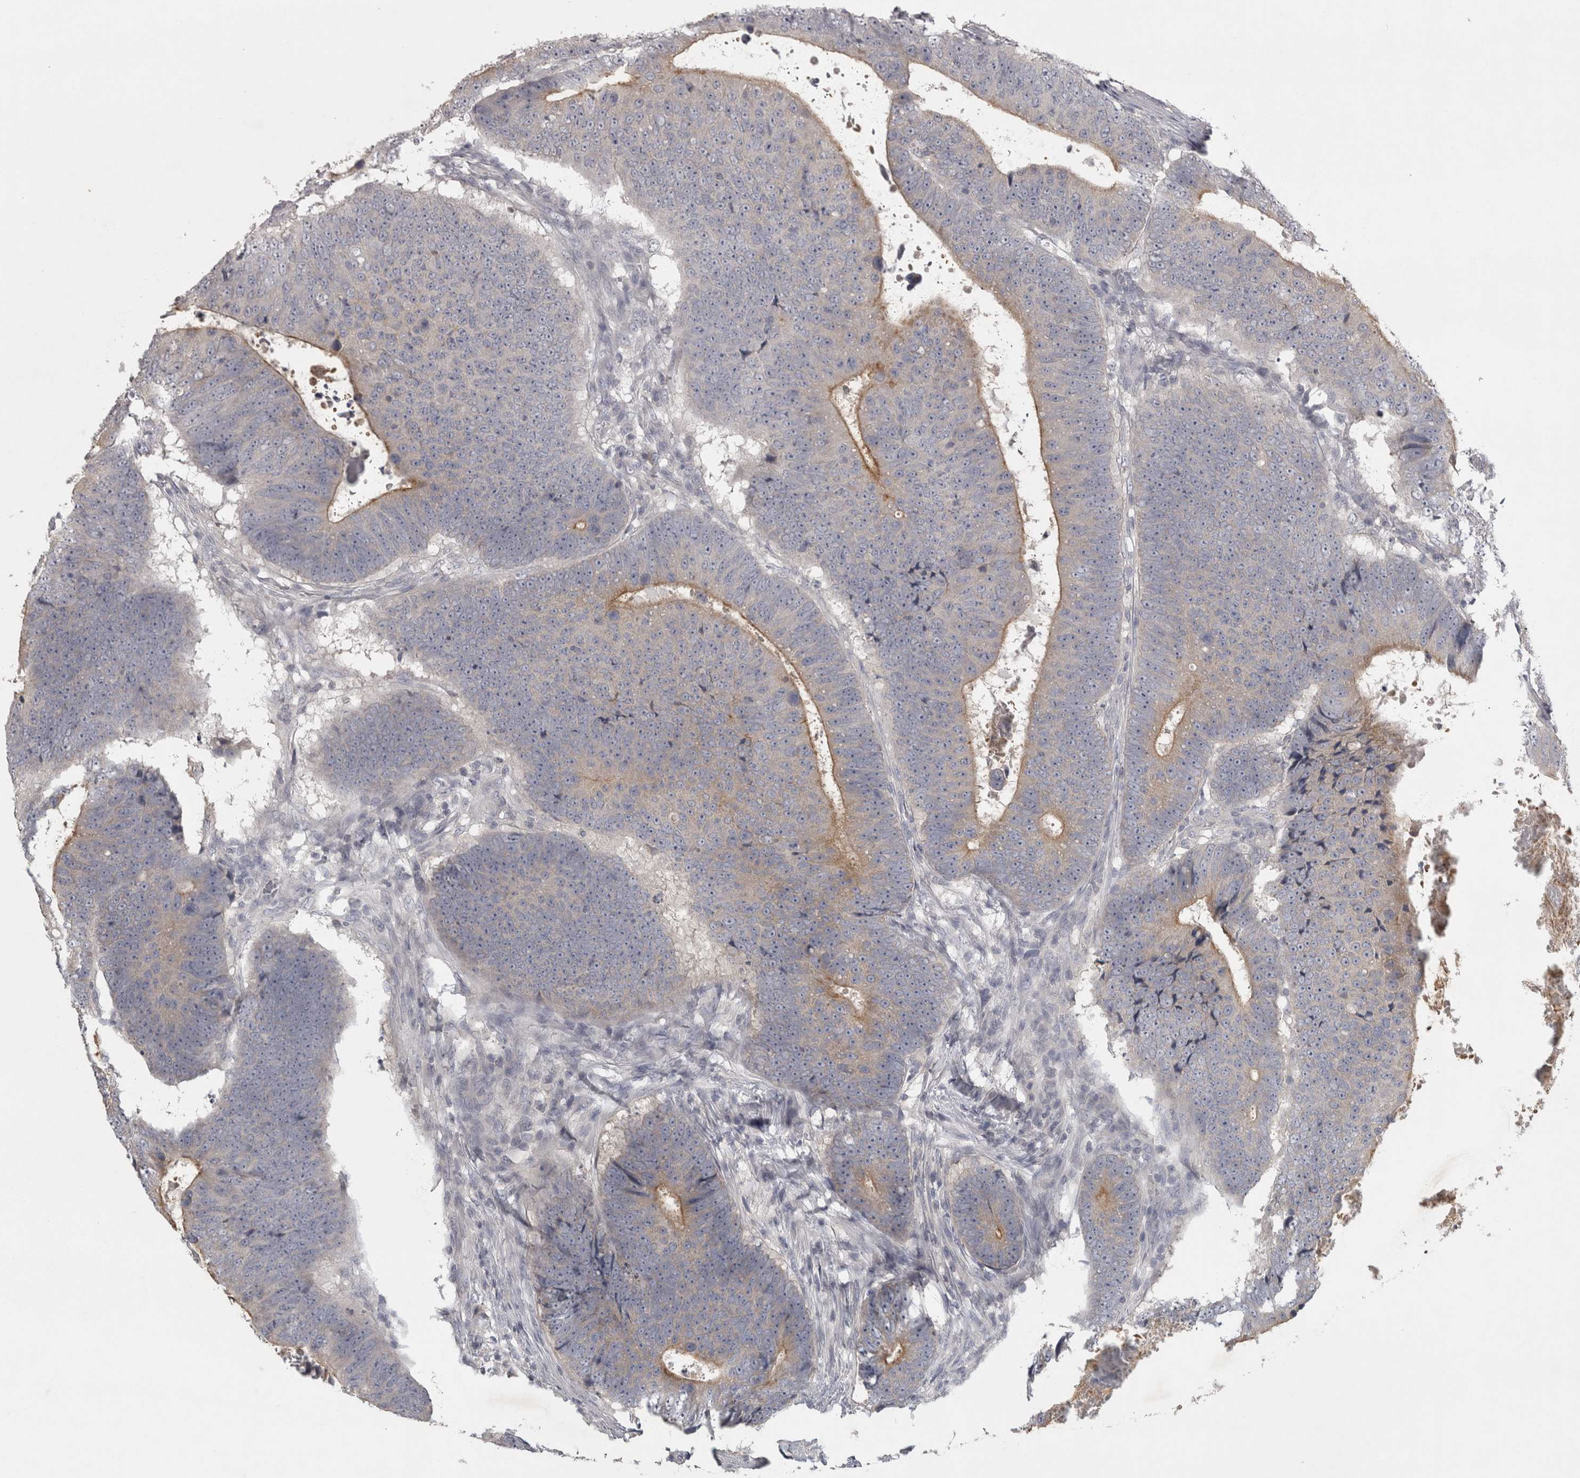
{"staining": {"intensity": "weak", "quantity": "<25%", "location": "cytoplasmic/membranous"}, "tissue": "colorectal cancer", "cell_type": "Tumor cells", "image_type": "cancer", "snomed": [{"axis": "morphology", "description": "Adenocarcinoma, NOS"}, {"axis": "topography", "description": "Colon"}], "caption": "Immunohistochemical staining of human colorectal cancer (adenocarcinoma) shows no significant positivity in tumor cells.", "gene": "ENPP7", "patient": {"sex": "male", "age": 56}}